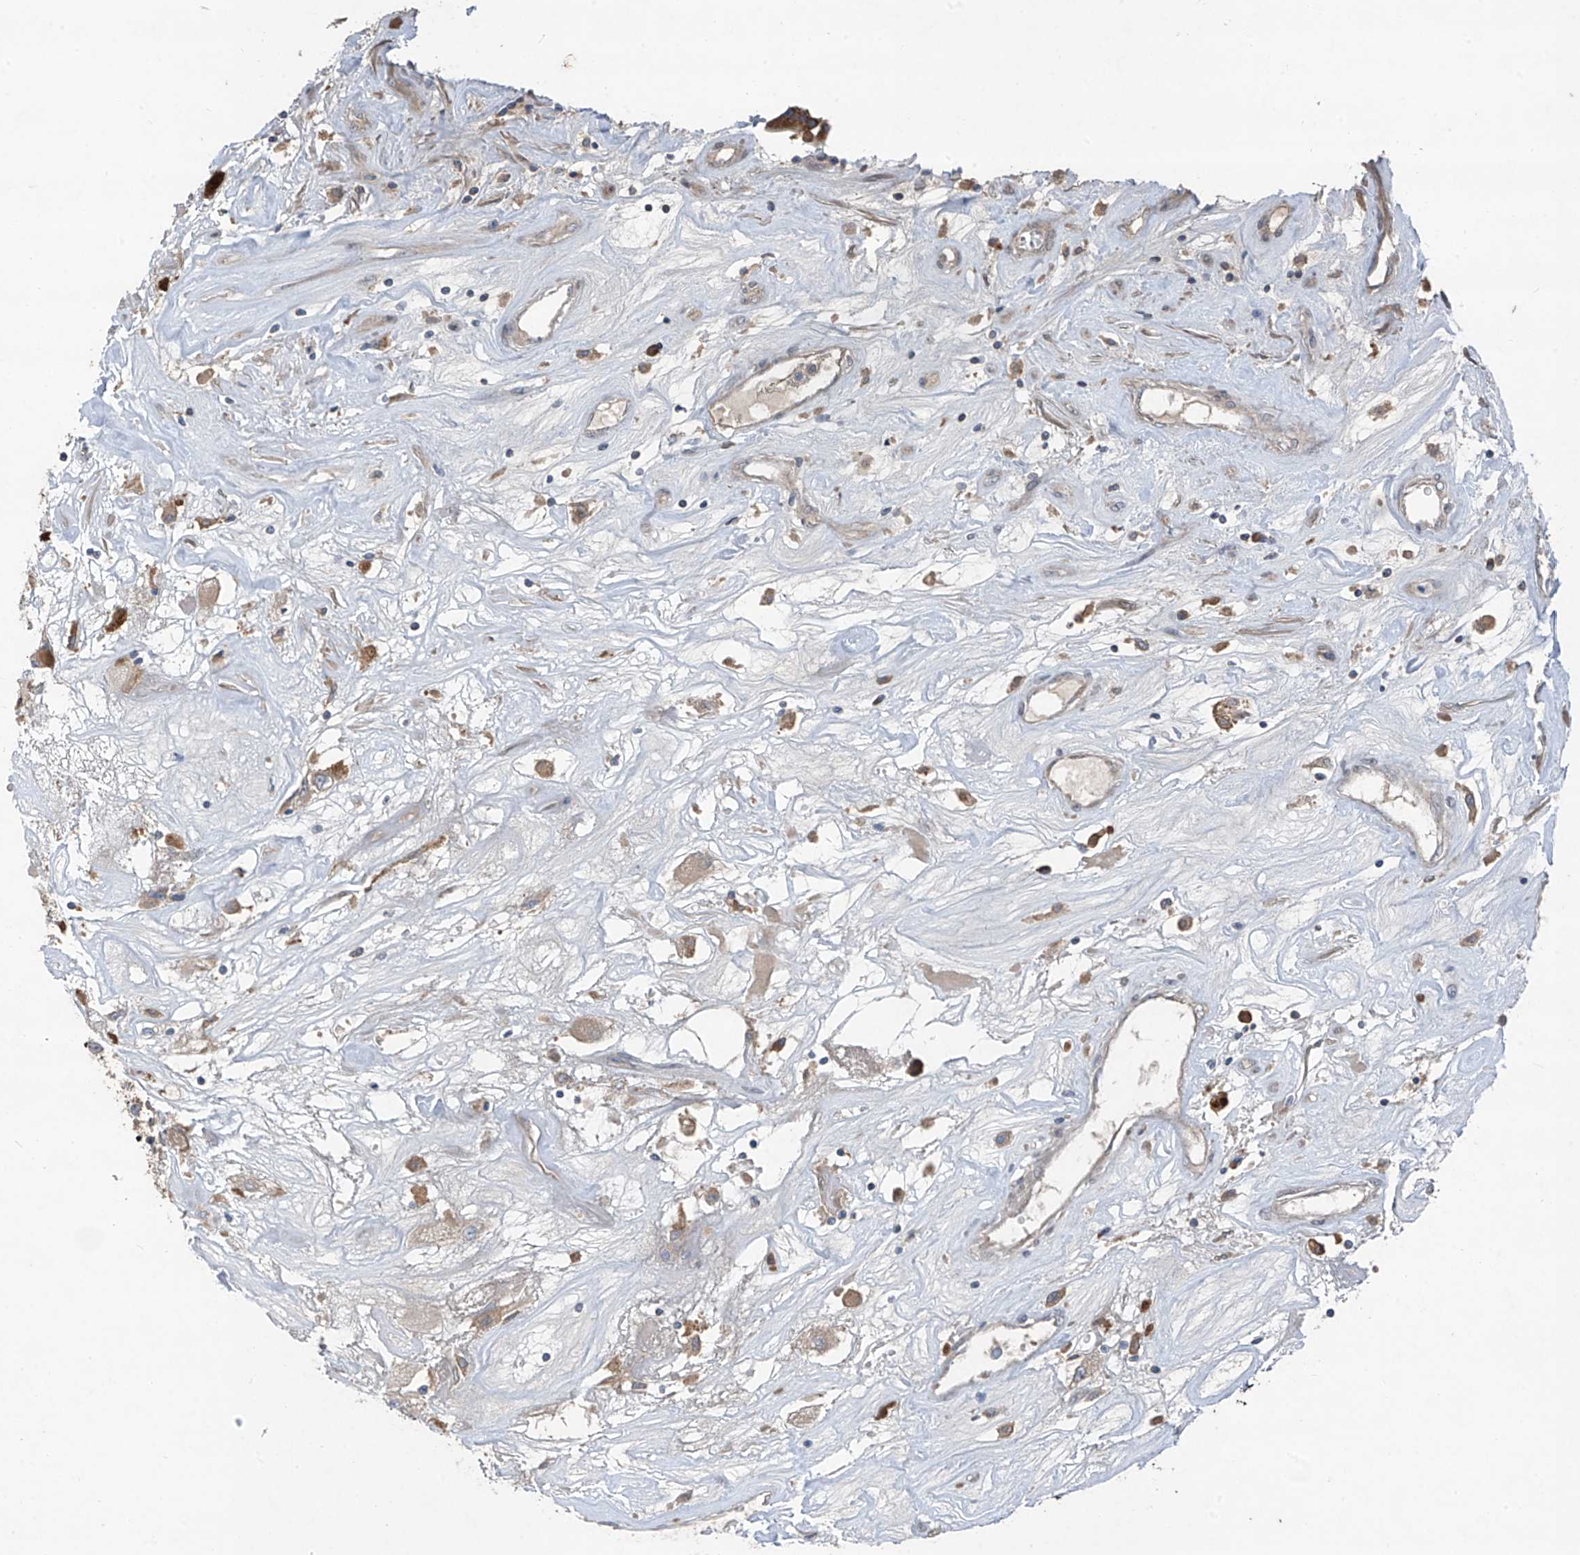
{"staining": {"intensity": "negative", "quantity": "none", "location": "none"}, "tissue": "renal cancer", "cell_type": "Tumor cells", "image_type": "cancer", "snomed": [{"axis": "morphology", "description": "Adenocarcinoma, NOS"}, {"axis": "topography", "description": "Kidney"}], "caption": "This is an IHC photomicrograph of renal cancer (adenocarcinoma). There is no positivity in tumor cells.", "gene": "FOXRED2", "patient": {"sex": "female", "age": 52}}